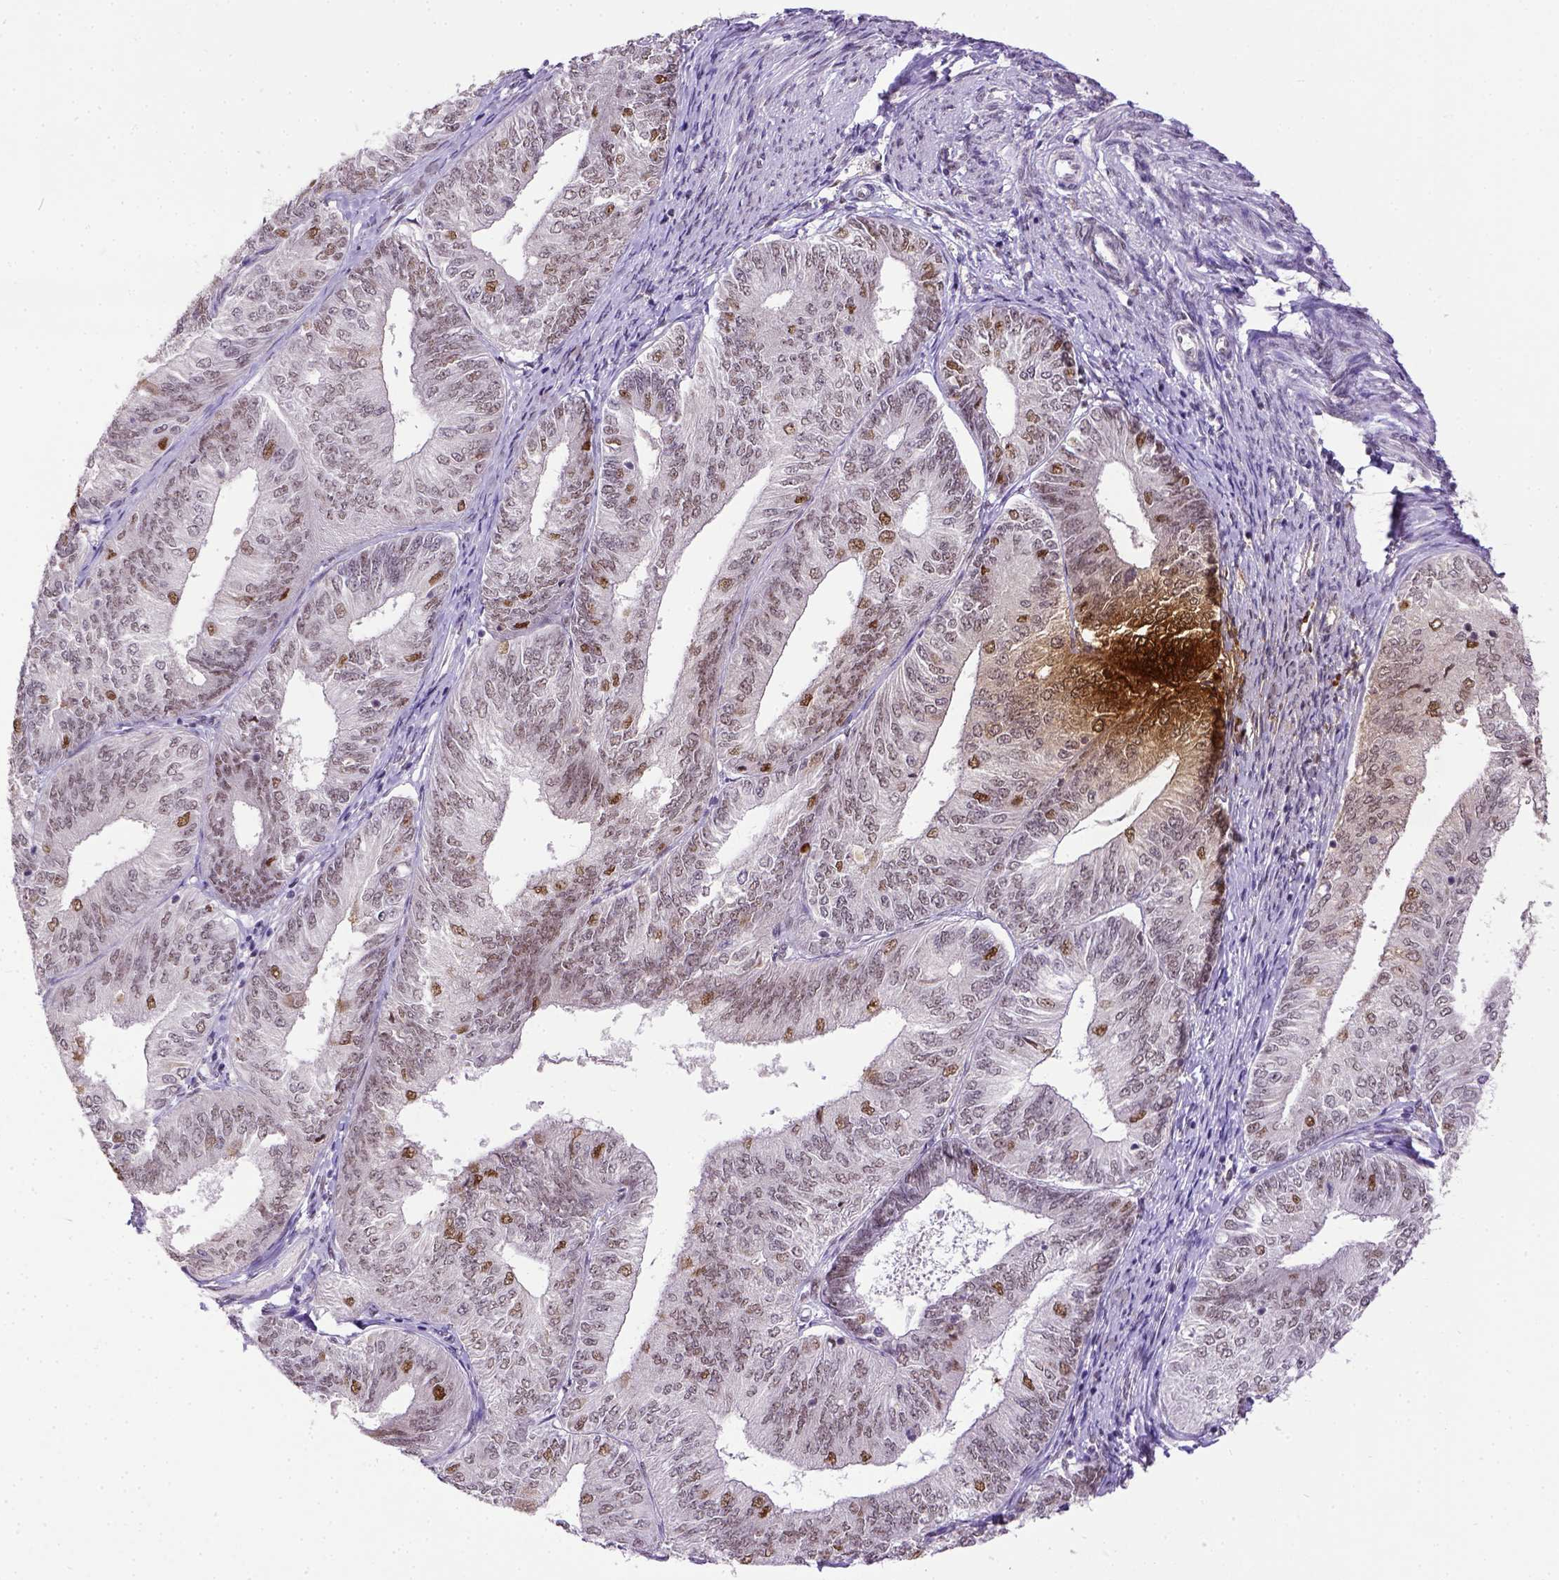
{"staining": {"intensity": "weak", "quantity": ">75%", "location": "nuclear"}, "tissue": "endometrial cancer", "cell_type": "Tumor cells", "image_type": "cancer", "snomed": [{"axis": "morphology", "description": "Adenocarcinoma, NOS"}, {"axis": "topography", "description": "Endometrium"}], "caption": "DAB (3,3'-diaminobenzidine) immunohistochemical staining of human endometrial cancer exhibits weak nuclear protein staining in about >75% of tumor cells. The protein is shown in brown color, while the nuclei are stained blue.", "gene": "ERCC1", "patient": {"sex": "female", "age": 58}}